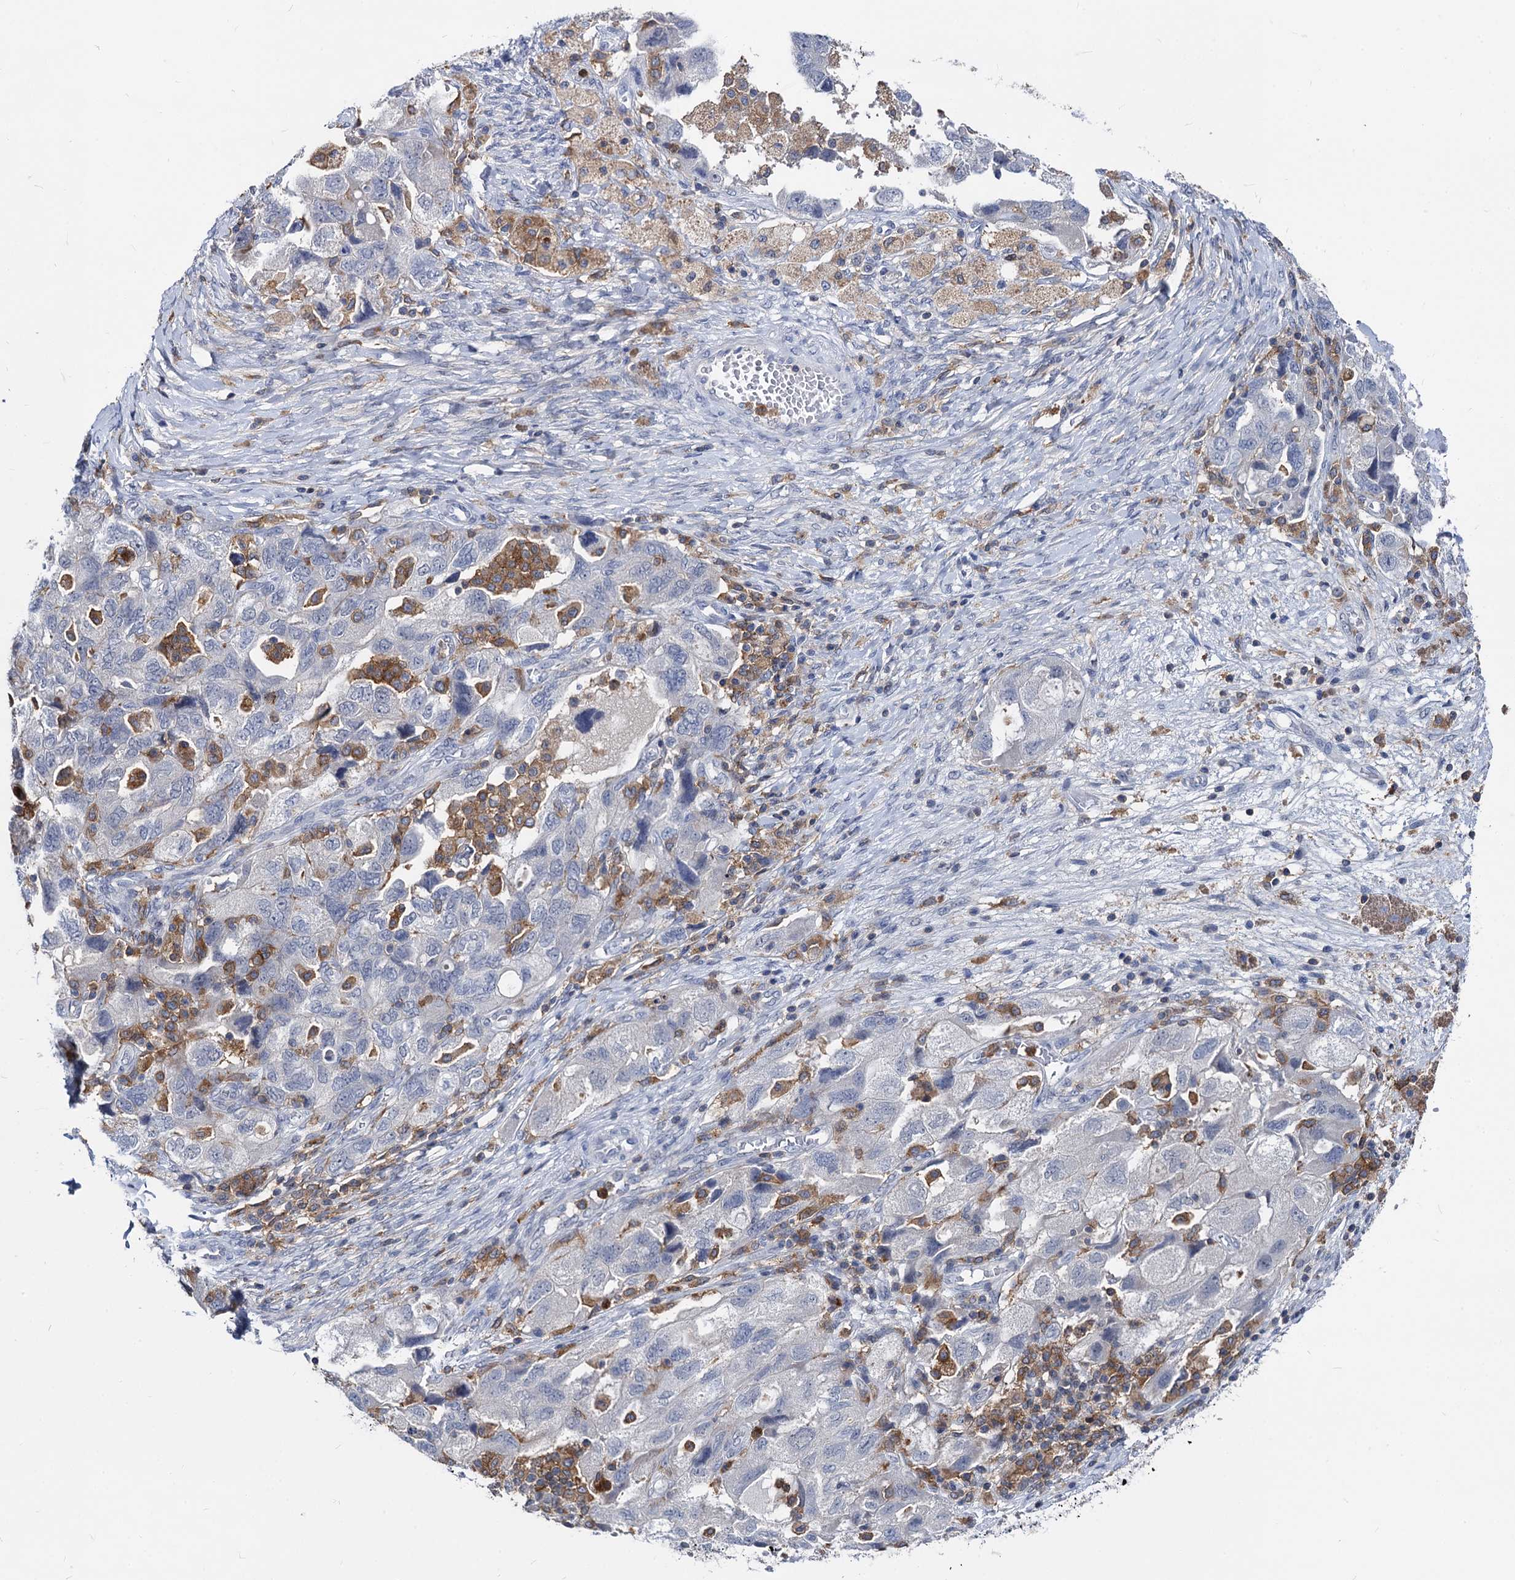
{"staining": {"intensity": "negative", "quantity": "none", "location": "none"}, "tissue": "ovarian cancer", "cell_type": "Tumor cells", "image_type": "cancer", "snomed": [{"axis": "morphology", "description": "Carcinoma, NOS"}, {"axis": "morphology", "description": "Cystadenocarcinoma, serous, NOS"}, {"axis": "topography", "description": "Ovary"}], "caption": "DAB immunohistochemical staining of serous cystadenocarcinoma (ovarian) reveals no significant positivity in tumor cells.", "gene": "RHOG", "patient": {"sex": "female", "age": 69}}